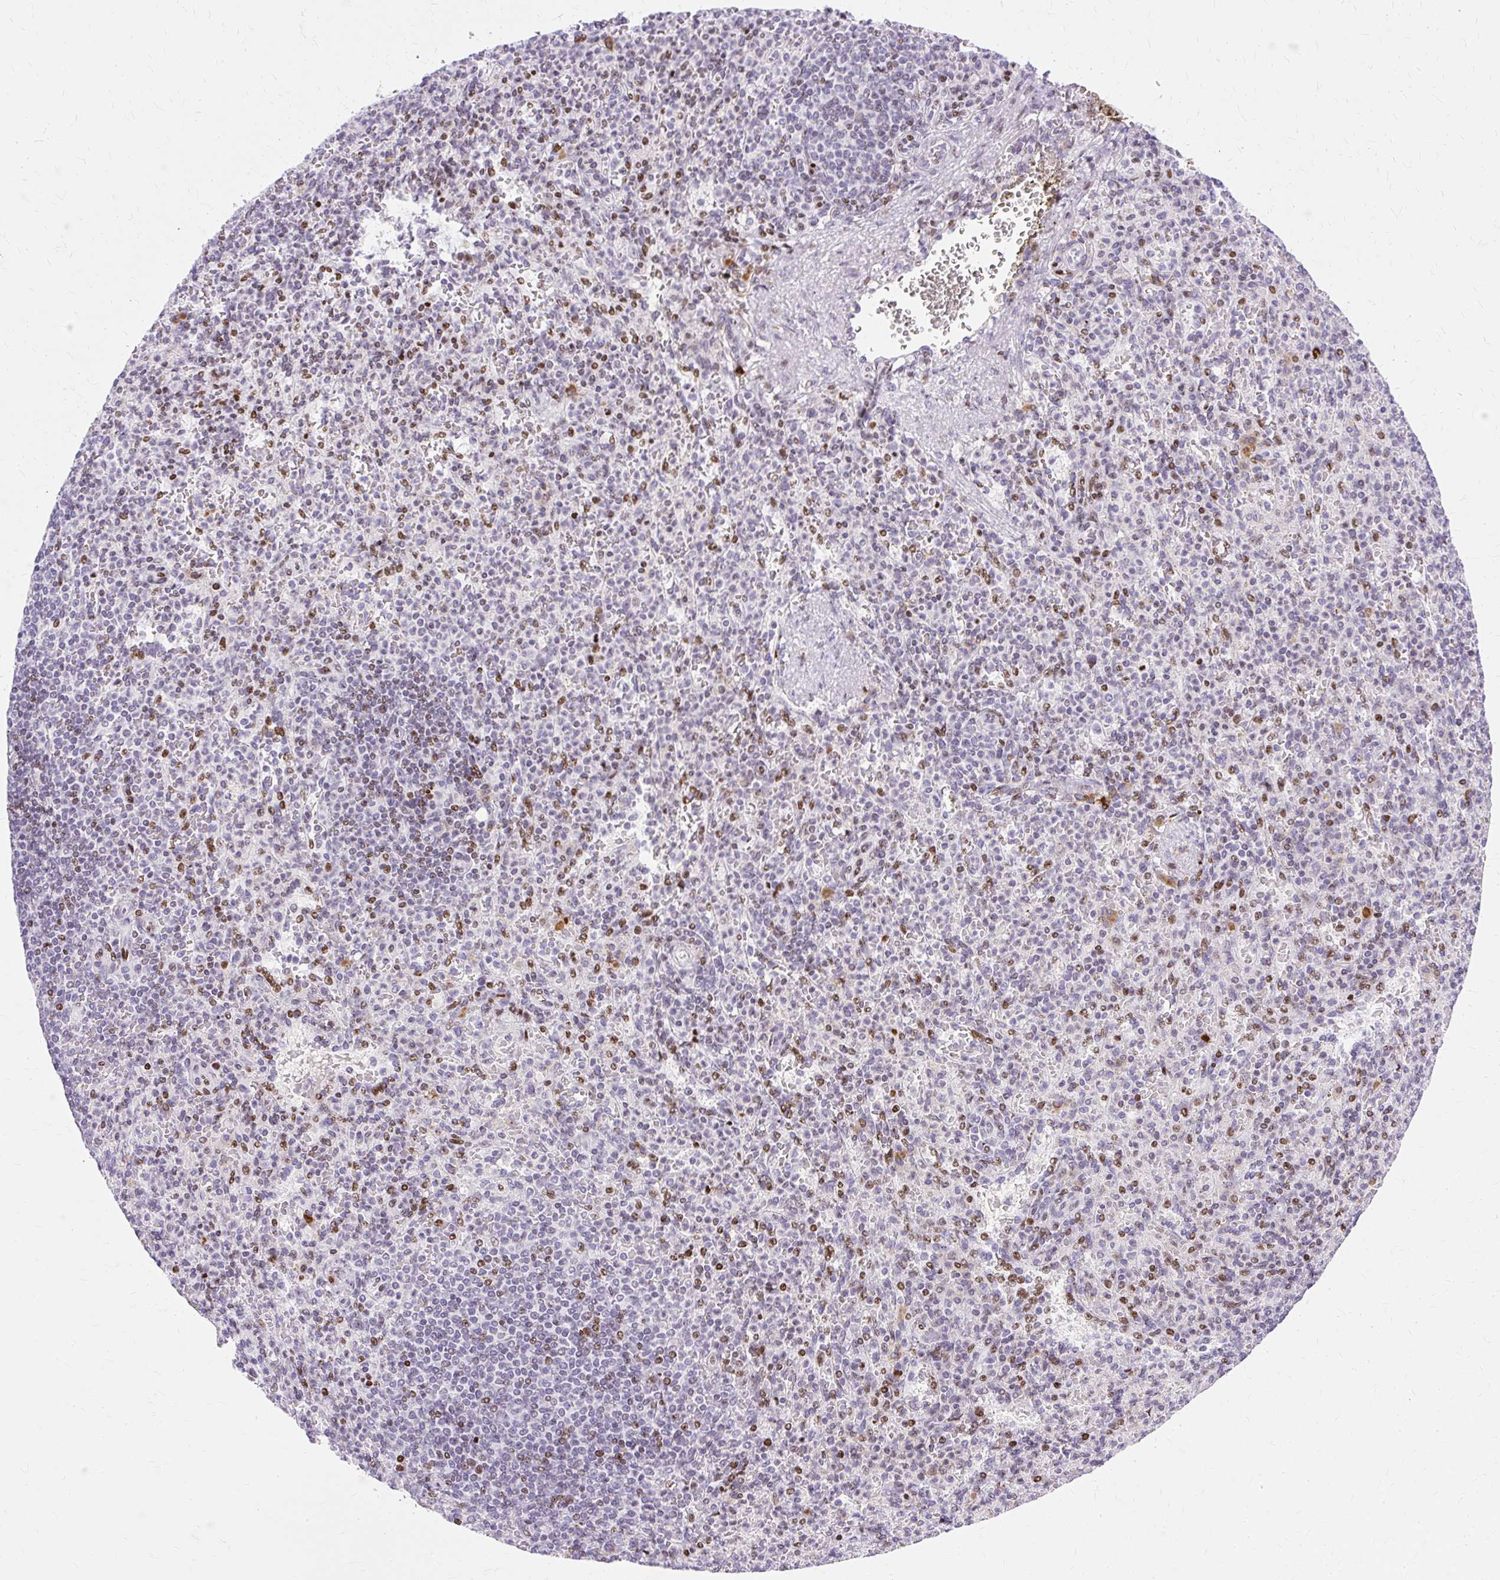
{"staining": {"intensity": "moderate", "quantity": "25%-75%", "location": "nuclear"}, "tissue": "spleen", "cell_type": "Cells in red pulp", "image_type": "normal", "snomed": [{"axis": "morphology", "description": "Normal tissue, NOS"}, {"axis": "topography", "description": "Spleen"}], "caption": "Immunohistochemistry (DAB (3,3'-diaminobenzidine)) staining of benign spleen reveals moderate nuclear protein expression in approximately 25%-75% of cells in red pulp. The staining is performed using DAB (3,3'-diaminobenzidine) brown chromogen to label protein expression. The nuclei are counter-stained blue using hematoxylin.", "gene": "TMEM177", "patient": {"sex": "female", "age": 74}}